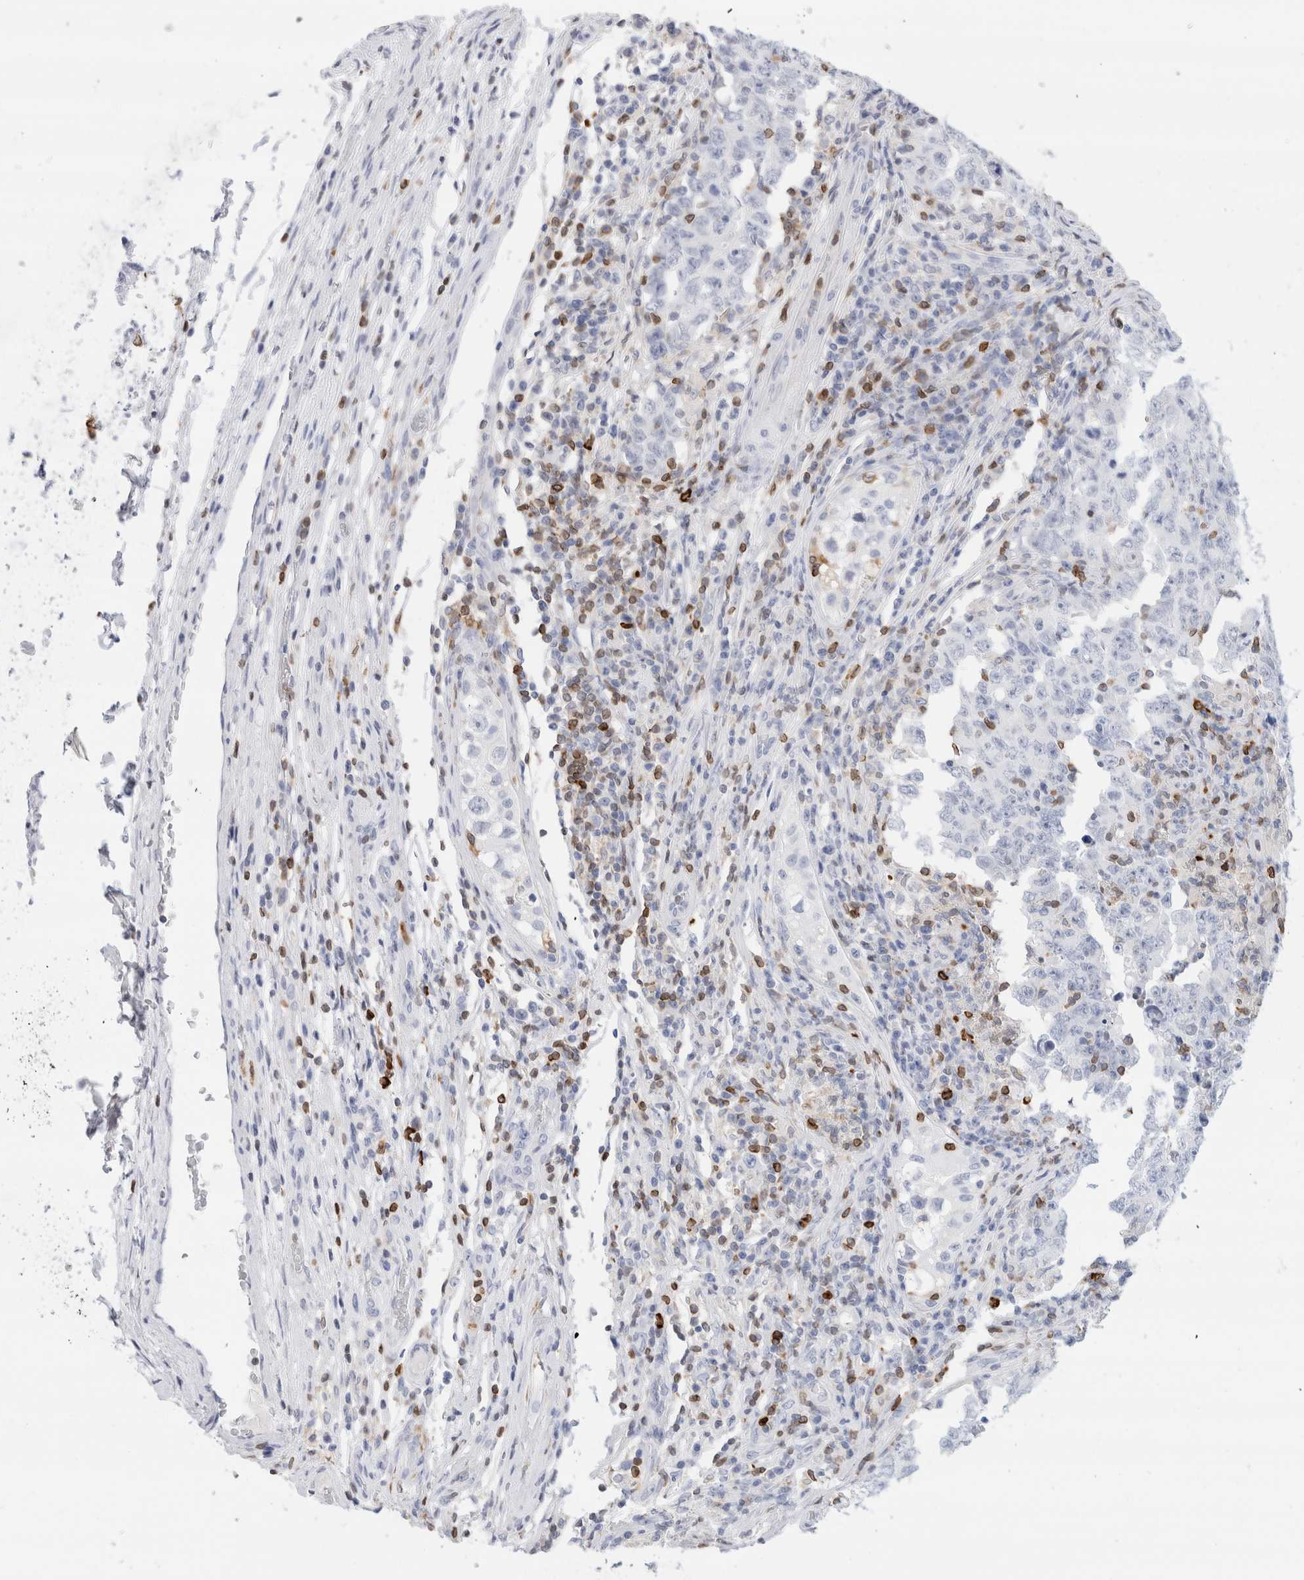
{"staining": {"intensity": "negative", "quantity": "none", "location": "none"}, "tissue": "testis cancer", "cell_type": "Tumor cells", "image_type": "cancer", "snomed": [{"axis": "morphology", "description": "Carcinoma, Embryonal, NOS"}, {"axis": "topography", "description": "Testis"}], "caption": "Testis cancer stained for a protein using immunohistochemistry (IHC) shows no positivity tumor cells.", "gene": "ALOX5AP", "patient": {"sex": "male", "age": 26}}